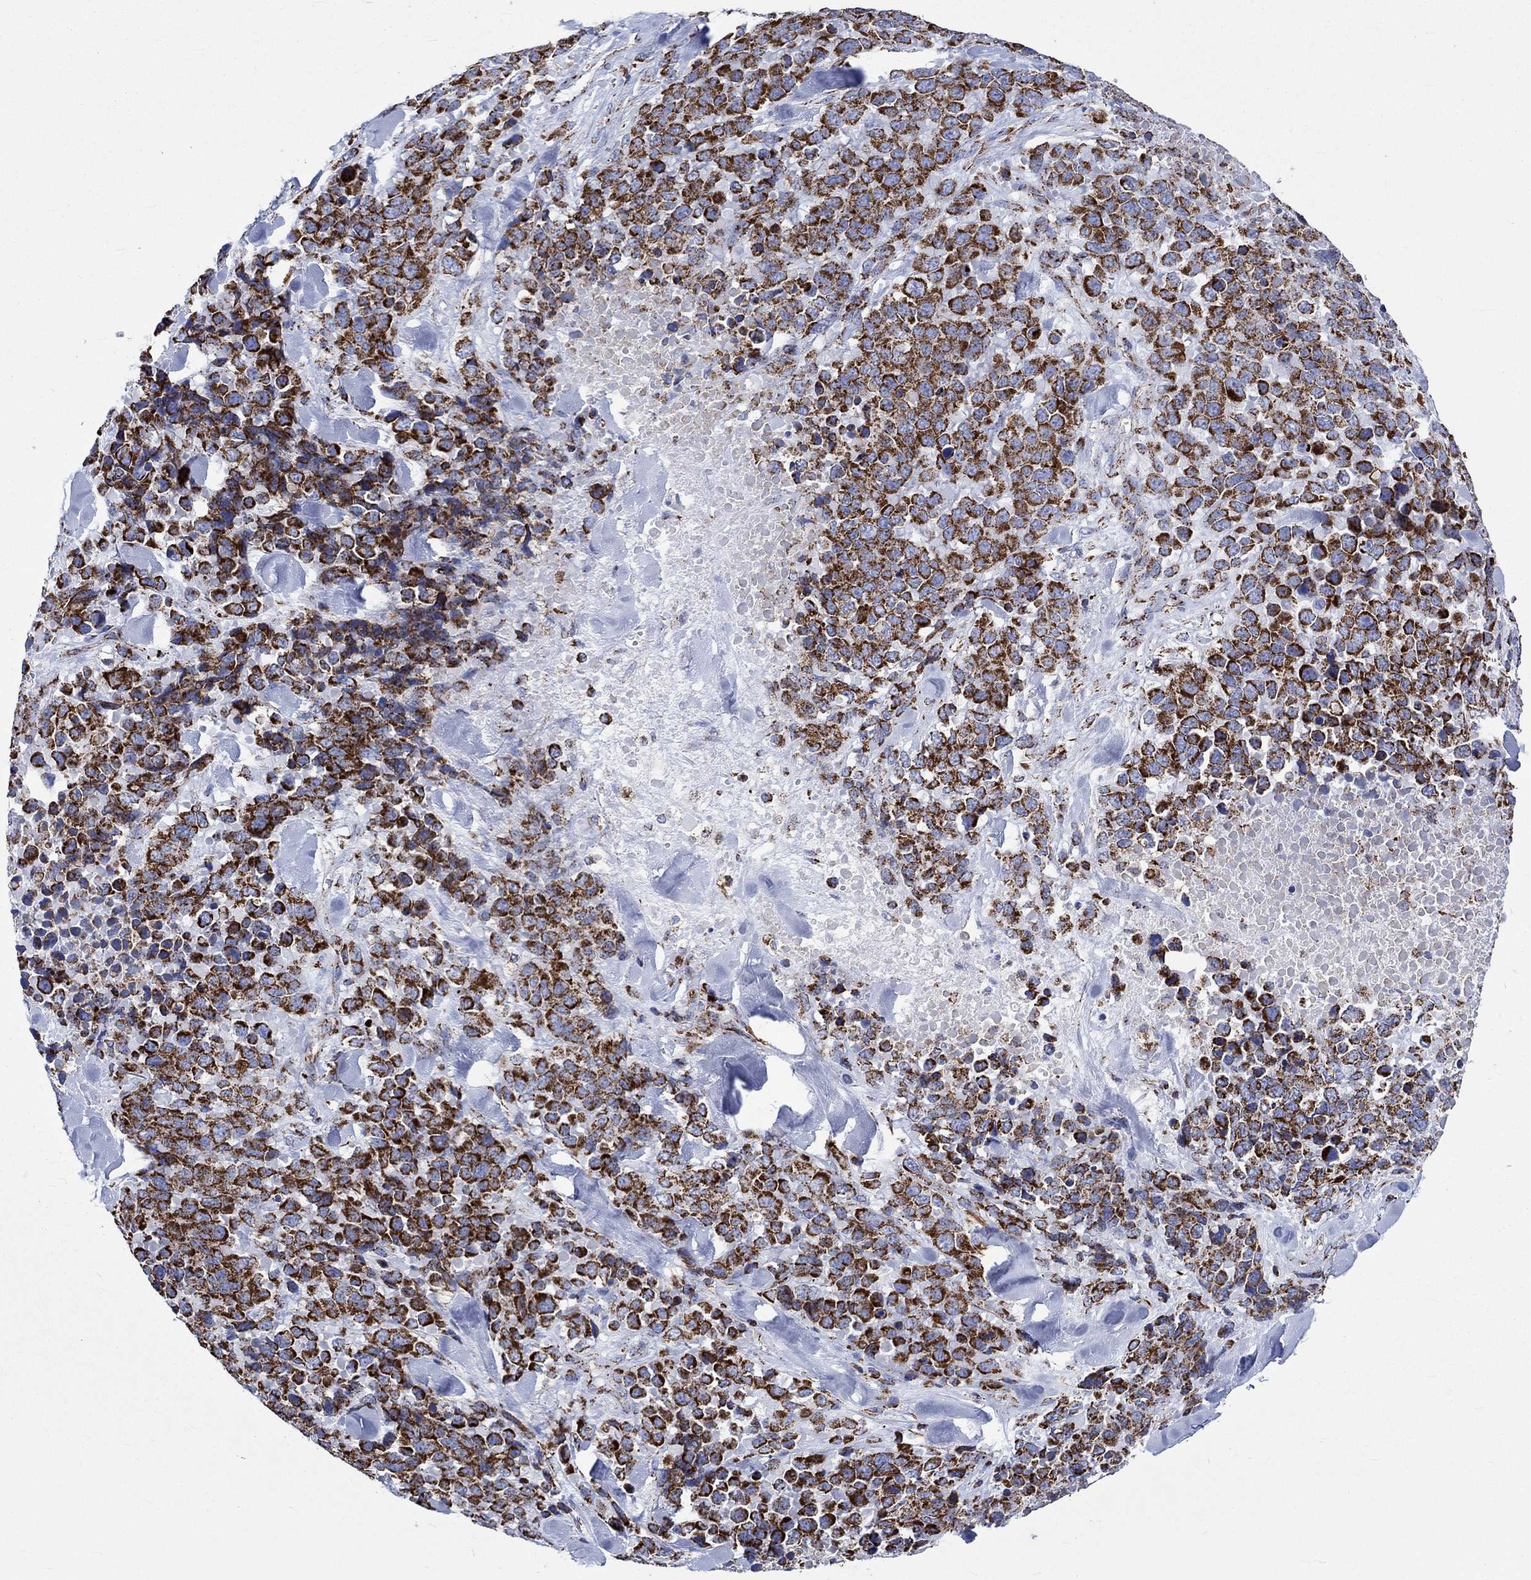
{"staining": {"intensity": "strong", "quantity": ">75%", "location": "cytoplasmic/membranous"}, "tissue": "melanoma", "cell_type": "Tumor cells", "image_type": "cancer", "snomed": [{"axis": "morphology", "description": "Malignant melanoma, Metastatic site"}, {"axis": "topography", "description": "Skin"}], "caption": "Immunohistochemical staining of human malignant melanoma (metastatic site) demonstrates strong cytoplasmic/membranous protein staining in about >75% of tumor cells.", "gene": "RCE1", "patient": {"sex": "male", "age": 84}}